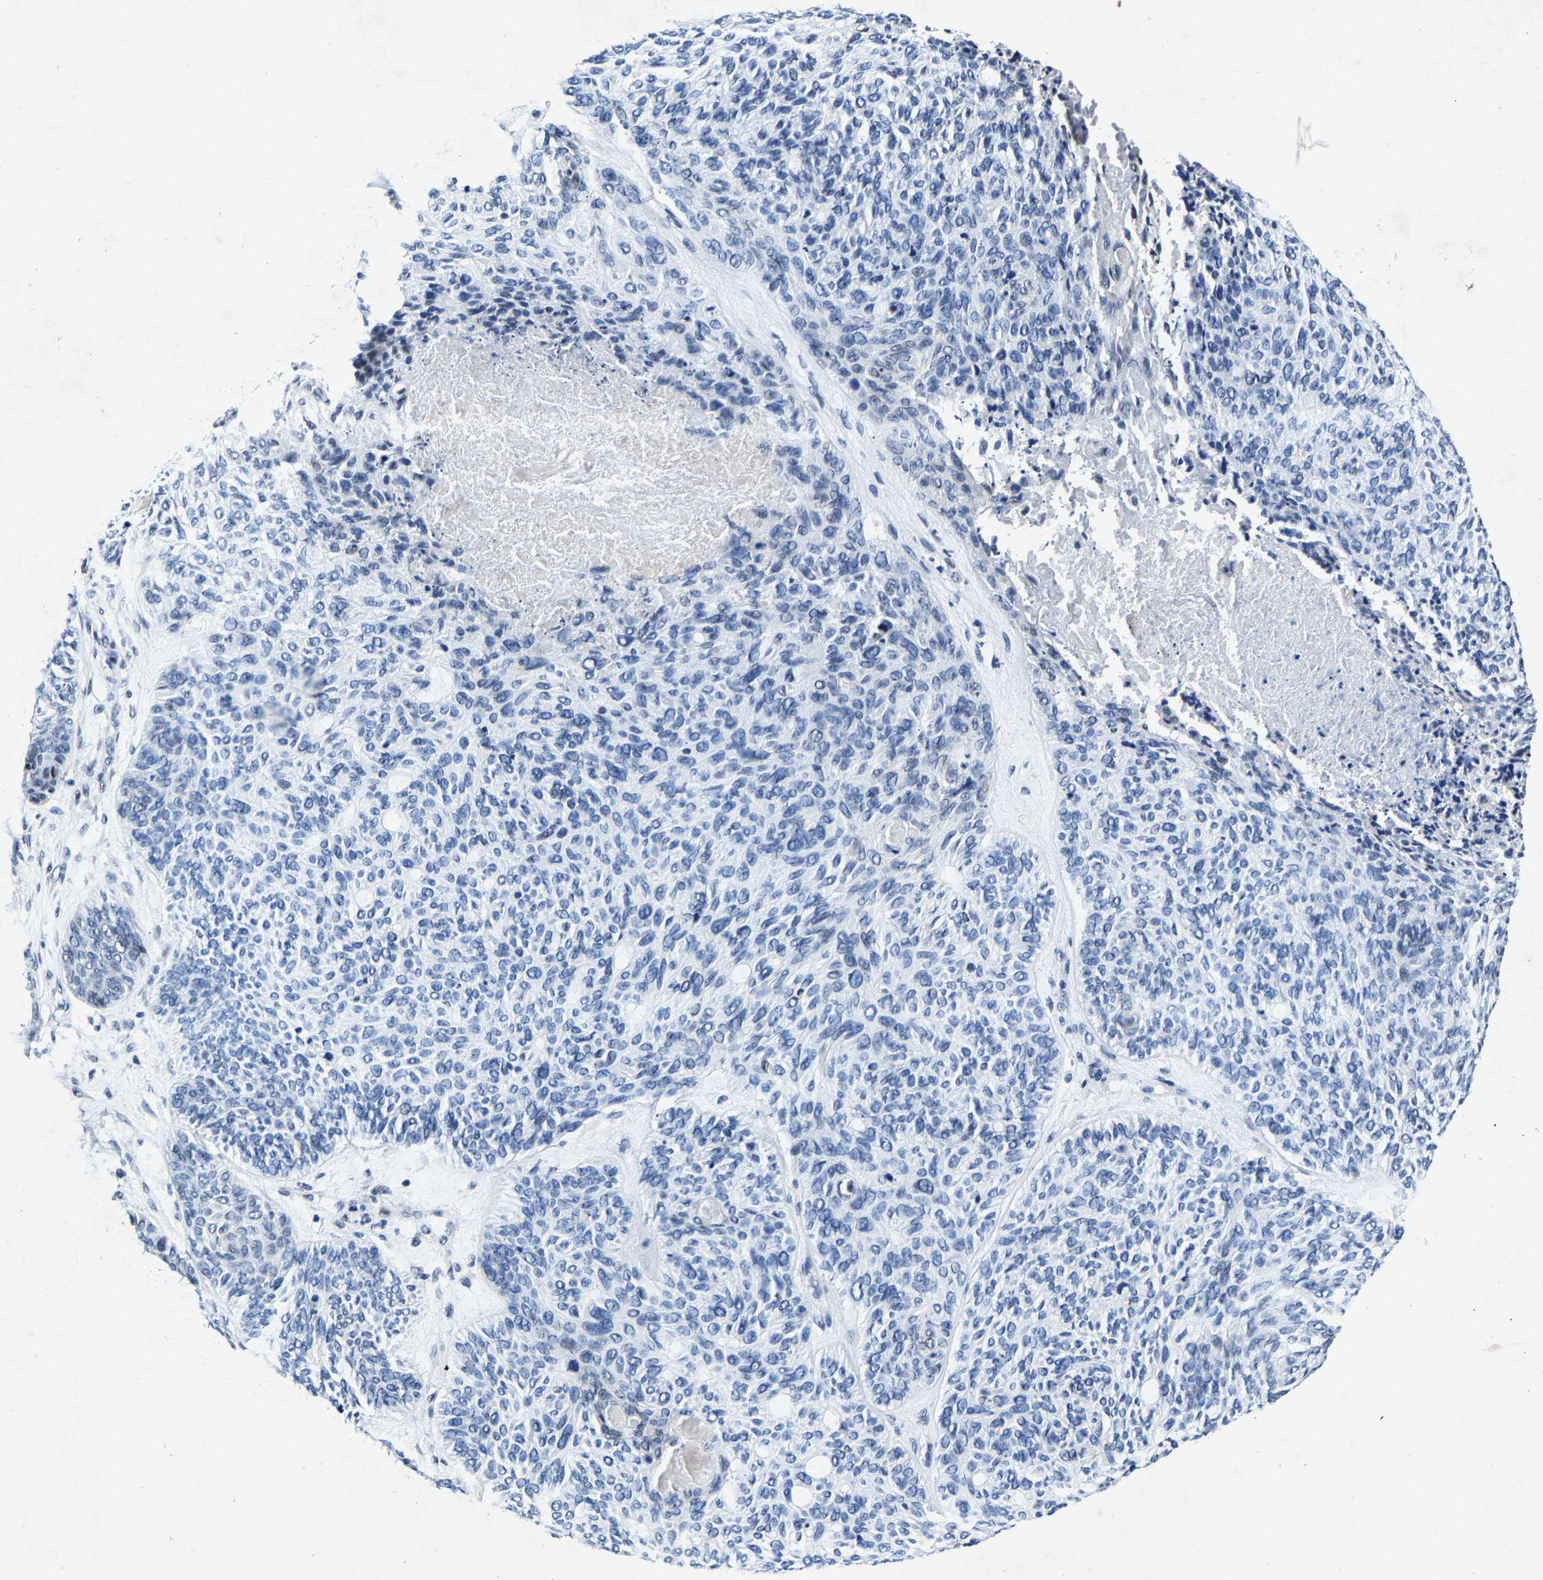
{"staining": {"intensity": "negative", "quantity": "none", "location": "none"}, "tissue": "skin cancer", "cell_type": "Tumor cells", "image_type": "cancer", "snomed": [{"axis": "morphology", "description": "Basal cell carcinoma"}, {"axis": "topography", "description": "Skin"}], "caption": "Protein analysis of skin cancer (basal cell carcinoma) shows no significant positivity in tumor cells.", "gene": "UBN2", "patient": {"sex": "male", "age": 55}}